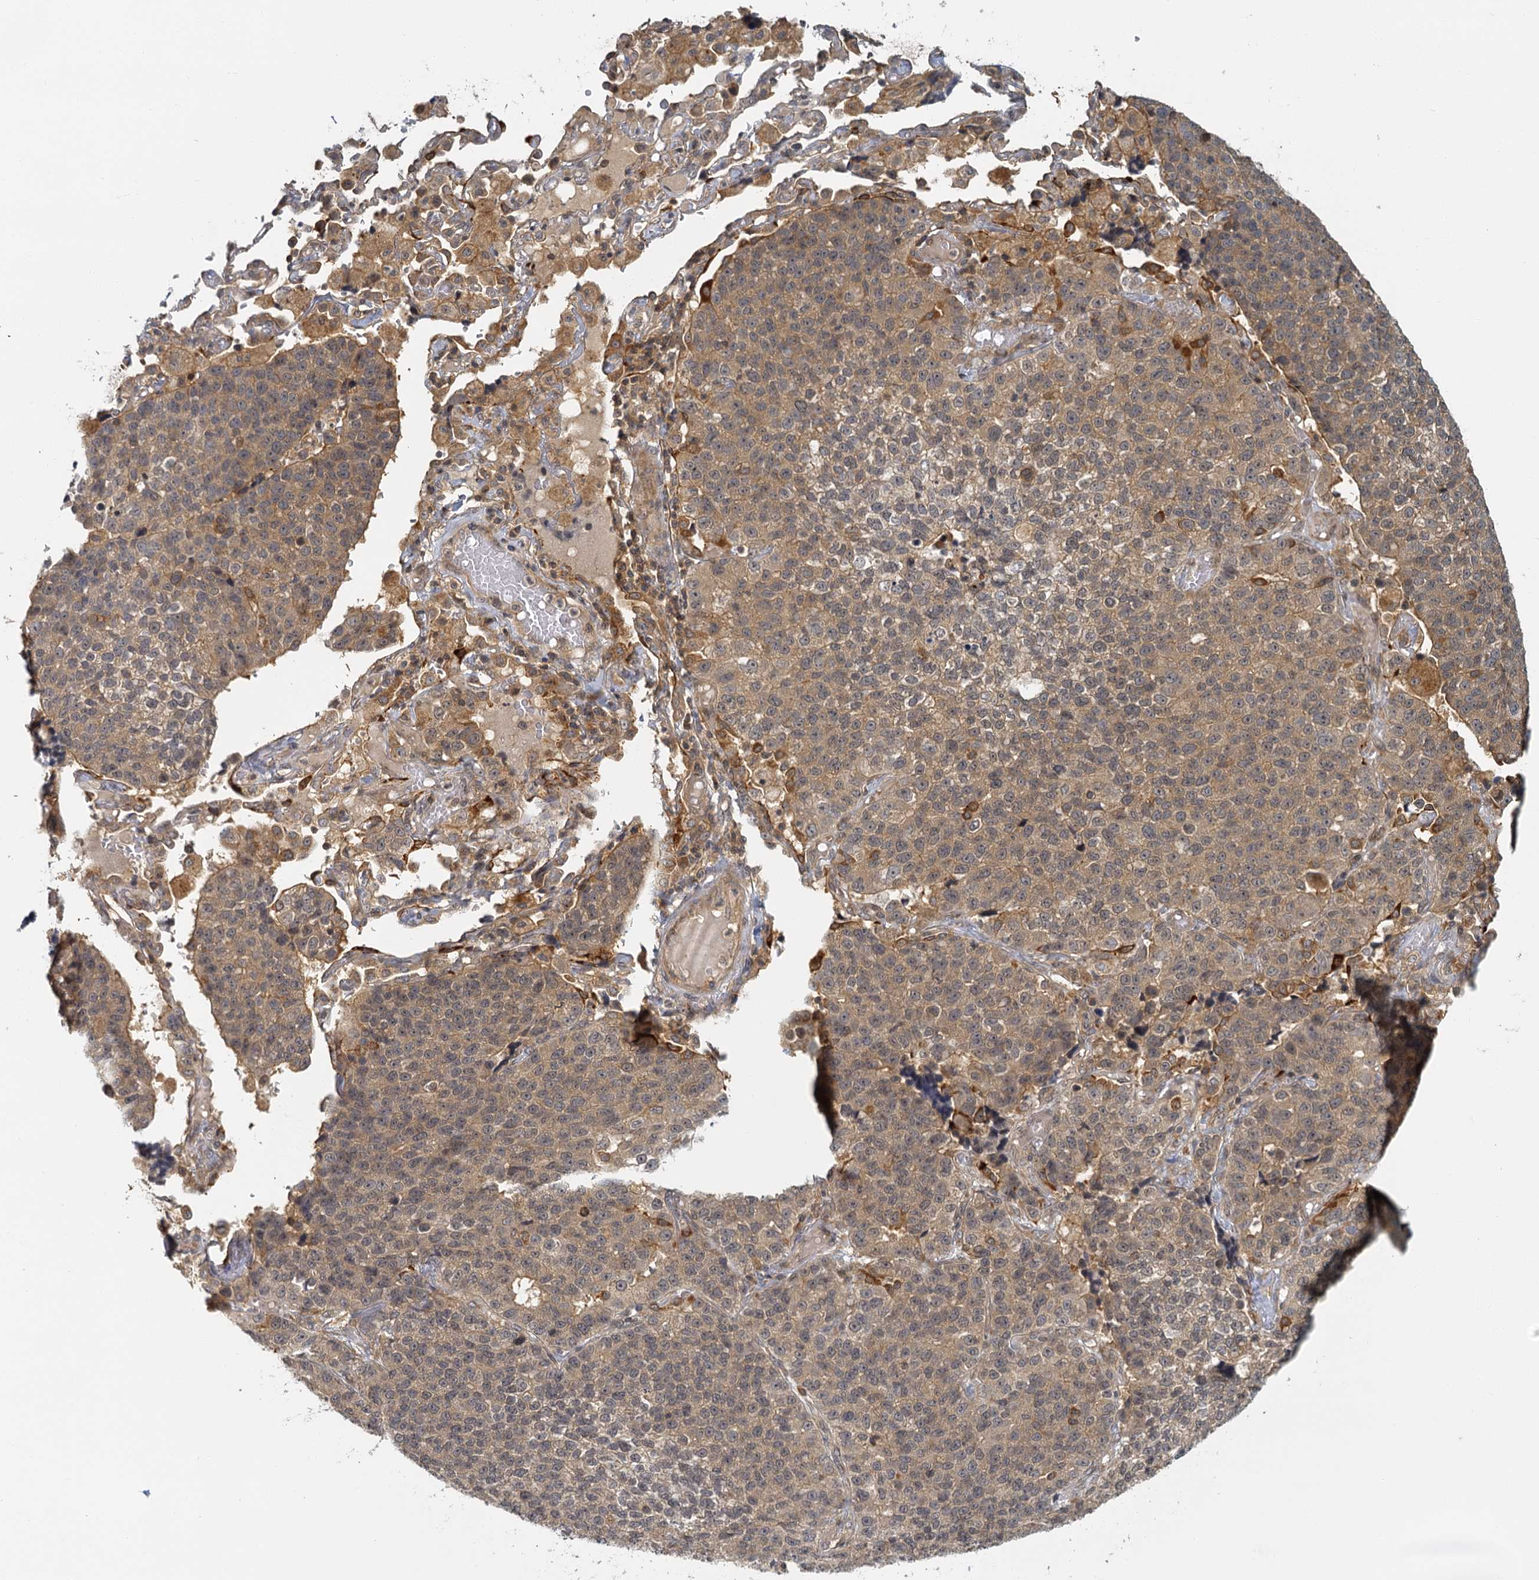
{"staining": {"intensity": "moderate", "quantity": ">75%", "location": "cytoplasmic/membranous"}, "tissue": "lung cancer", "cell_type": "Tumor cells", "image_type": "cancer", "snomed": [{"axis": "morphology", "description": "Adenocarcinoma, NOS"}, {"axis": "topography", "description": "Lung"}], "caption": "Human lung cancer (adenocarcinoma) stained with a brown dye reveals moderate cytoplasmic/membranous positive positivity in about >75% of tumor cells.", "gene": "ZNF549", "patient": {"sex": "male", "age": 49}}